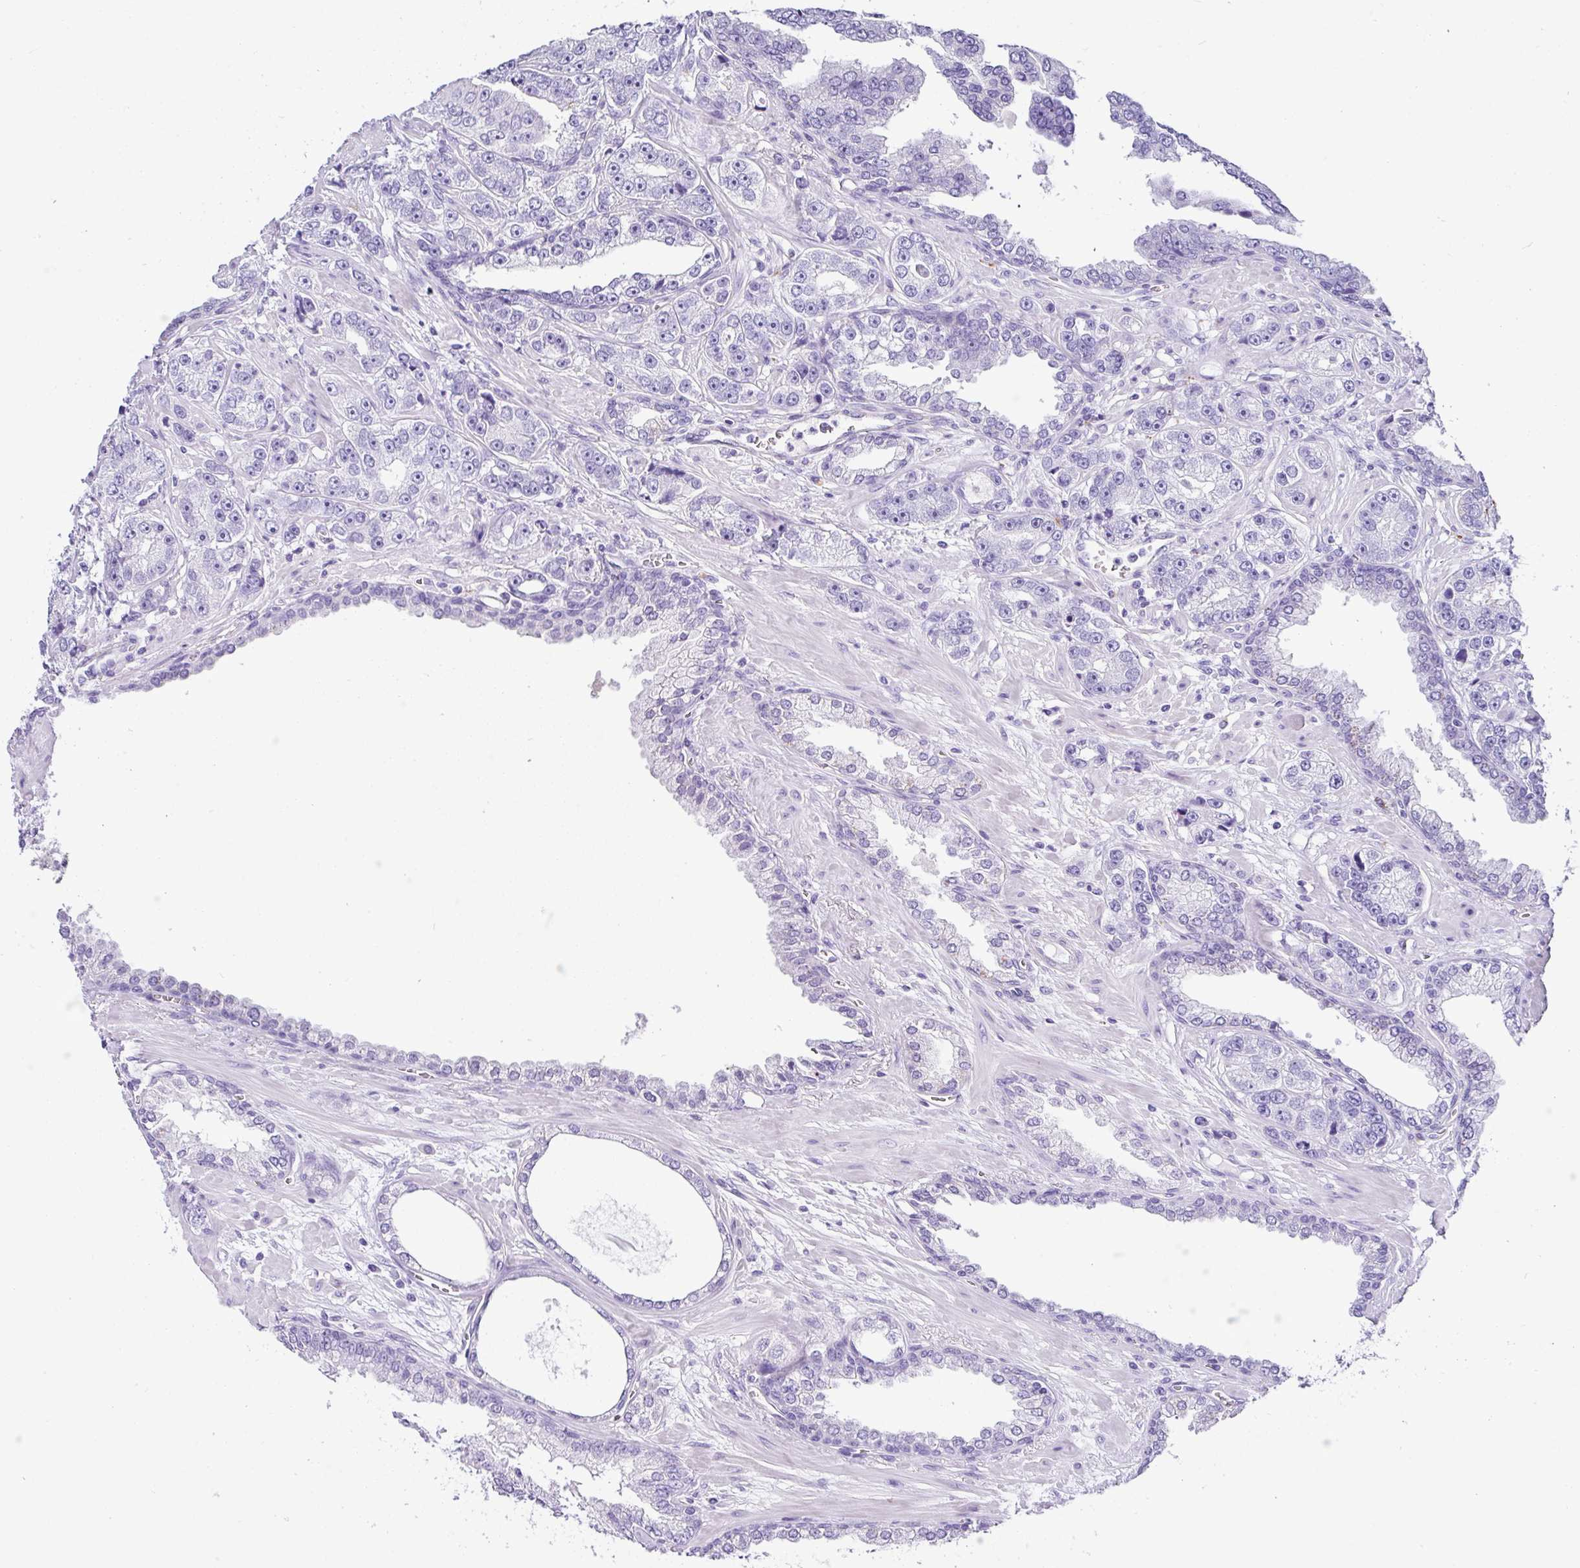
{"staining": {"intensity": "negative", "quantity": "none", "location": "none"}, "tissue": "prostate cancer", "cell_type": "Tumor cells", "image_type": "cancer", "snomed": [{"axis": "morphology", "description": "Adenocarcinoma, High grade"}, {"axis": "topography", "description": "Prostate"}], "caption": "A high-resolution image shows immunohistochemistry (IHC) staining of prostate cancer, which displays no significant staining in tumor cells. (DAB (3,3'-diaminobenzidine) immunohistochemistry with hematoxylin counter stain).", "gene": "ZG16", "patient": {"sex": "male", "age": 71}}